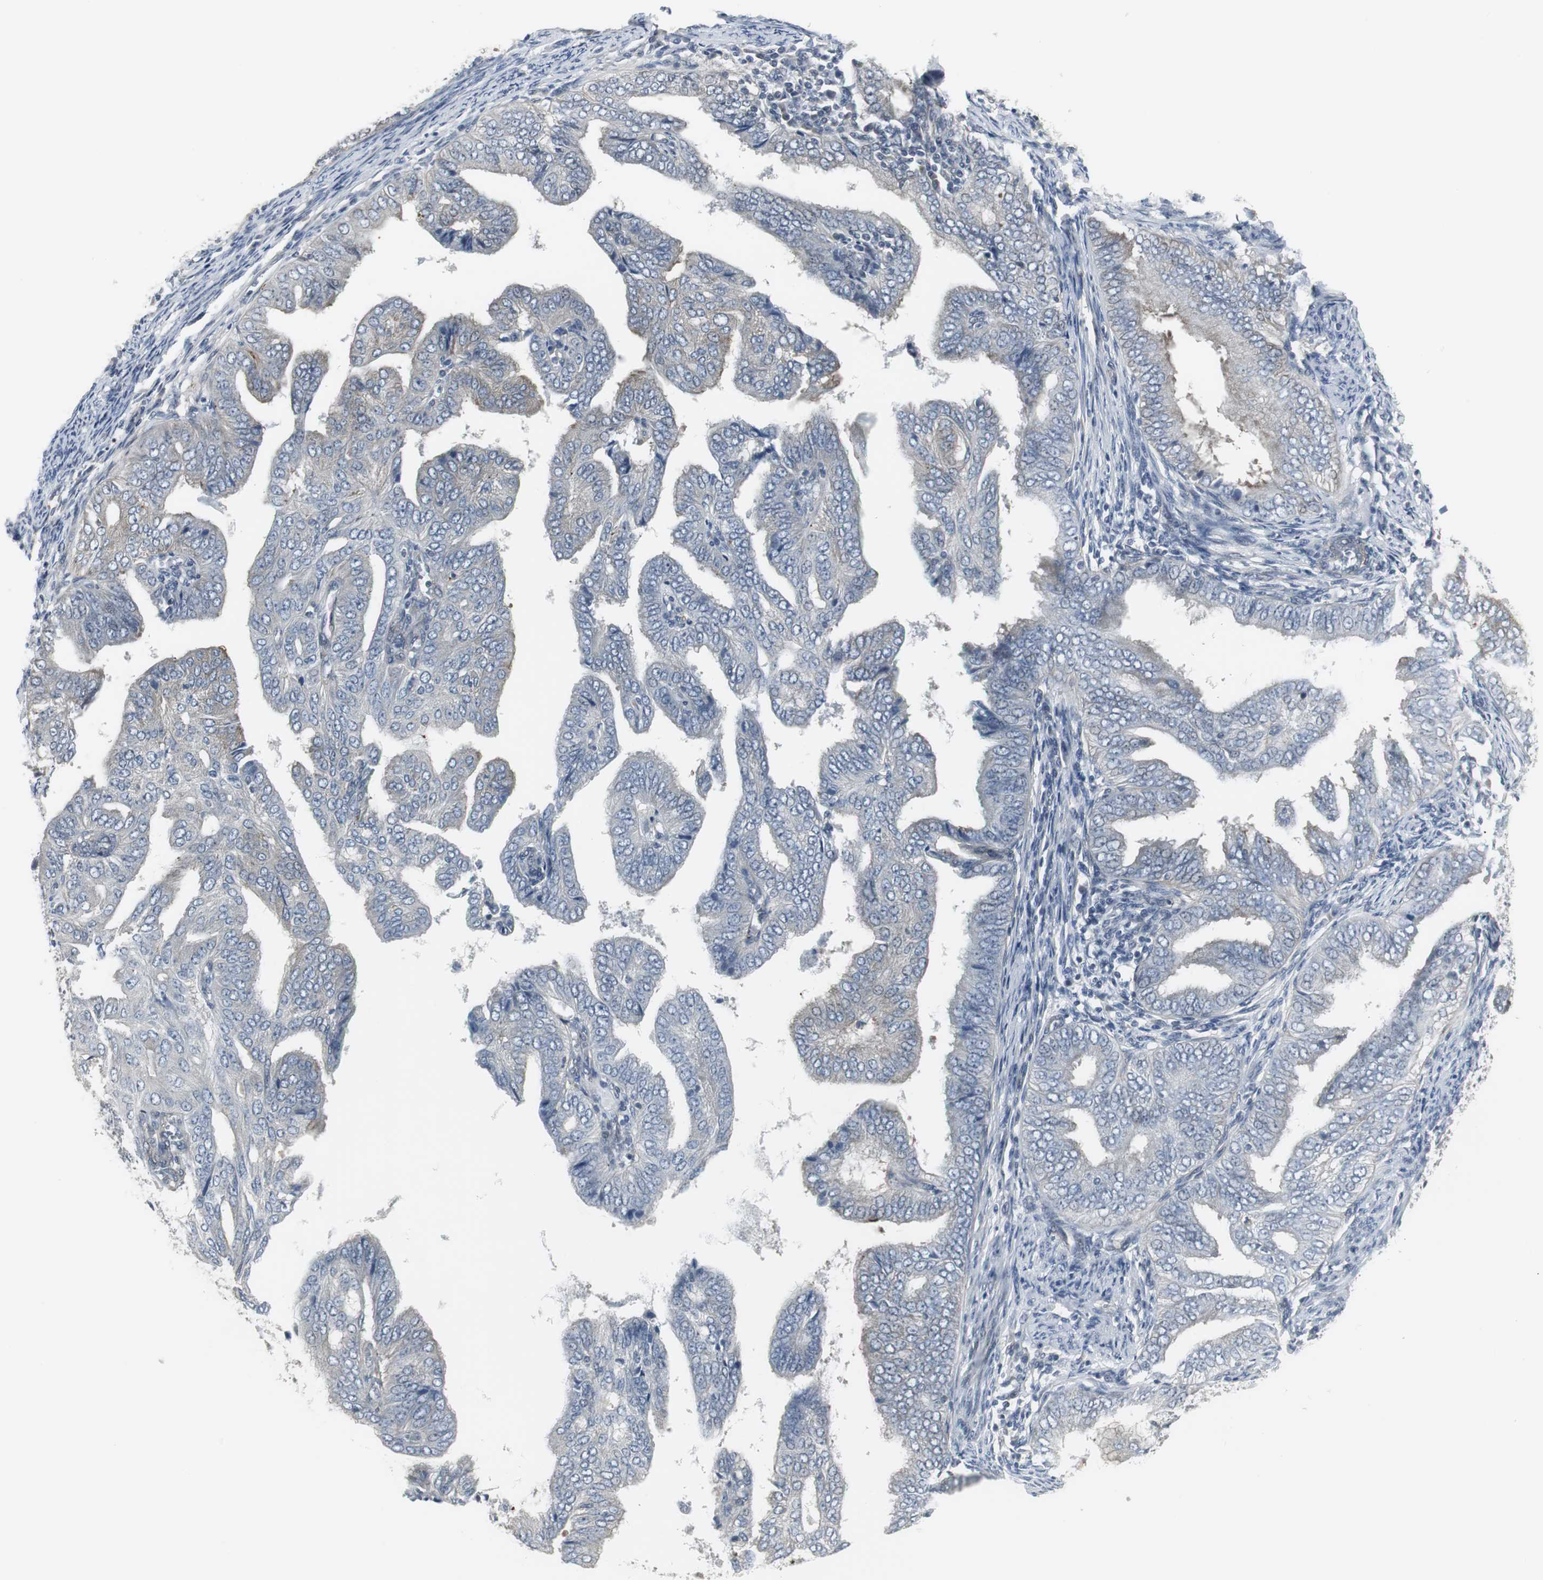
{"staining": {"intensity": "strong", "quantity": "25%-75%", "location": "cytoplasmic/membranous"}, "tissue": "endometrial cancer", "cell_type": "Tumor cells", "image_type": "cancer", "snomed": [{"axis": "morphology", "description": "Adenocarcinoma, NOS"}, {"axis": "topography", "description": "Endometrium"}], "caption": "This micrograph reveals IHC staining of endometrial cancer, with high strong cytoplasmic/membranous expression in approximately 25%-75% of tumor cells.", "gene": "SCYL3", "patient": {"sex": "female", "age": 58}}